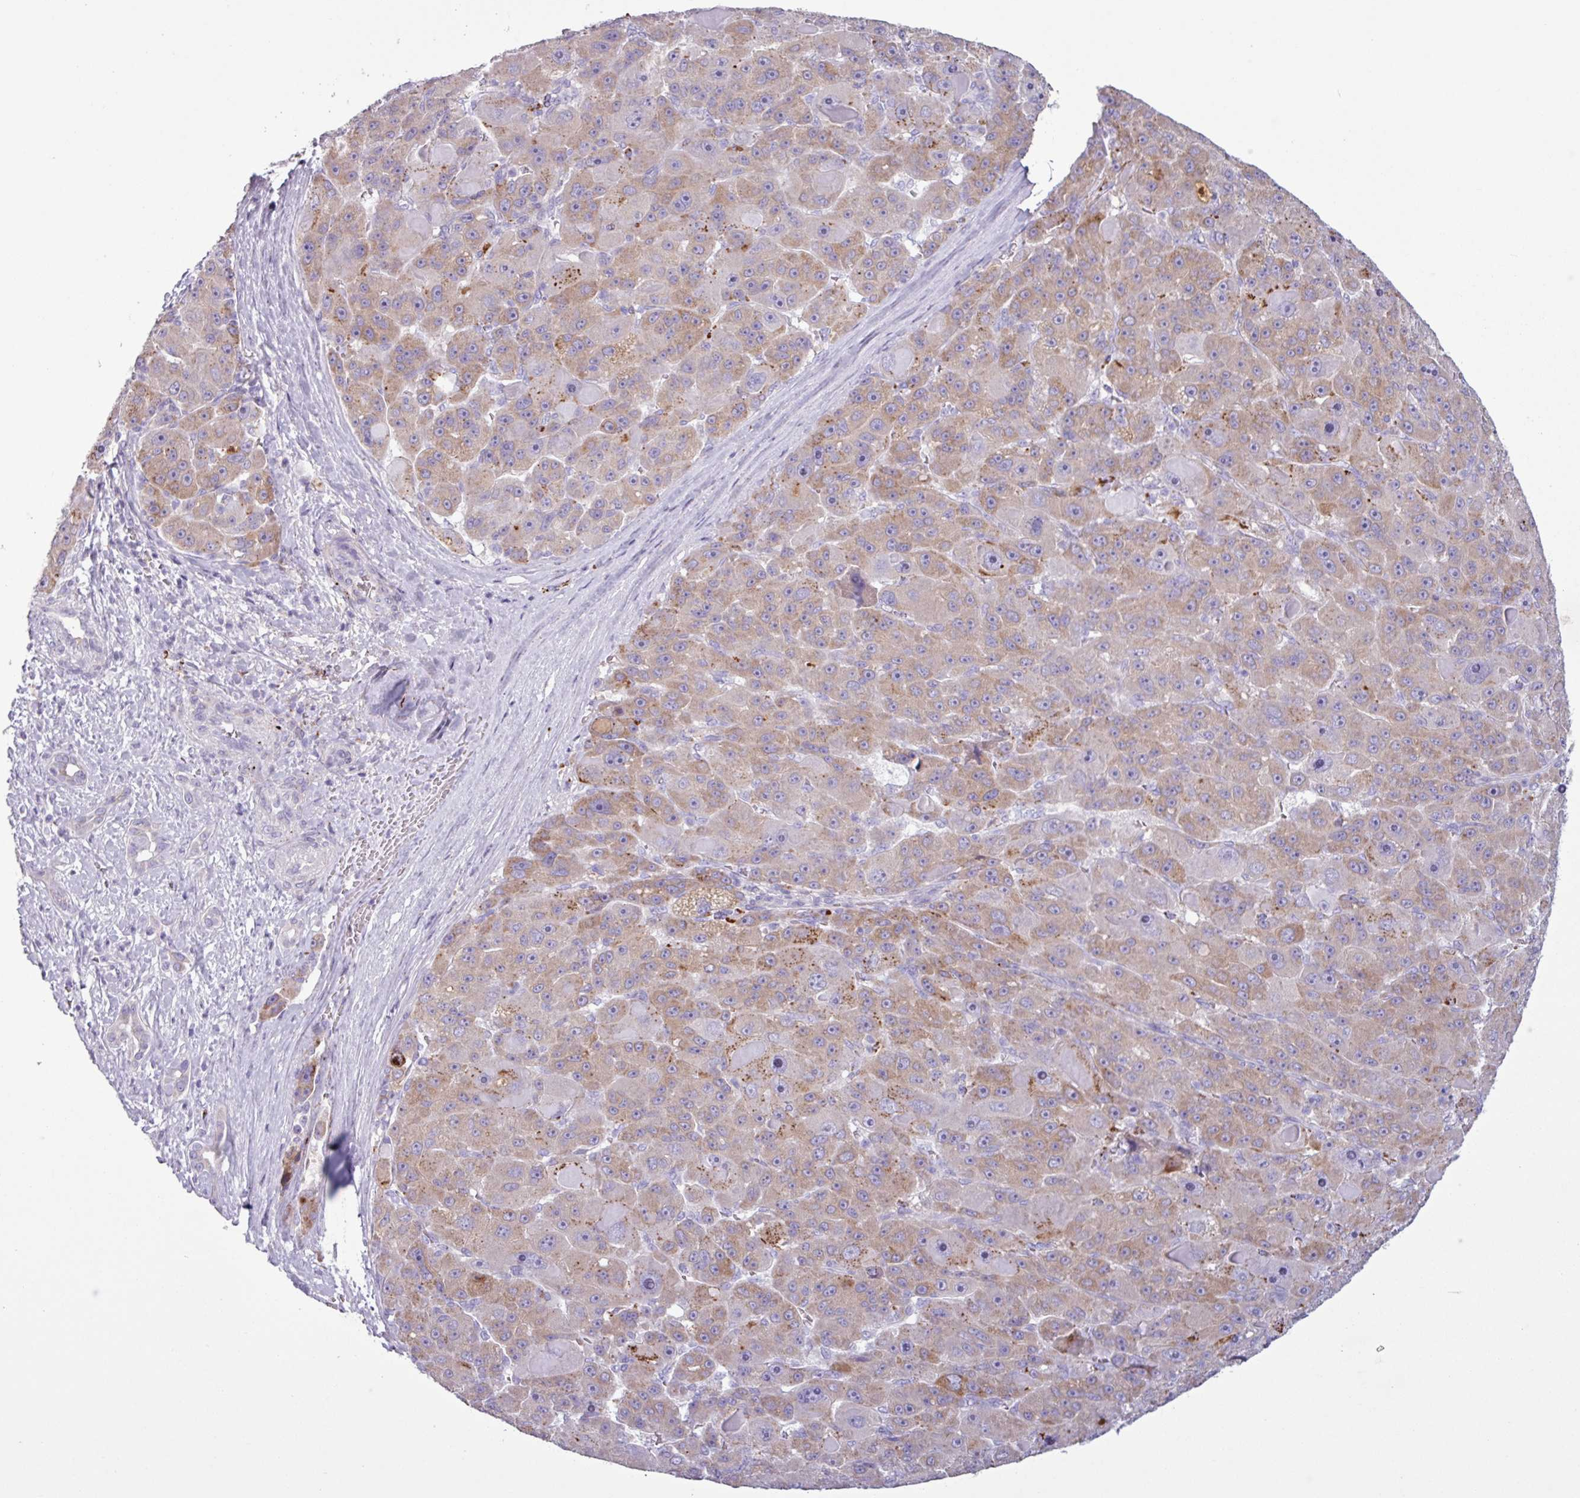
{"staining": {"intensity": "moderate", "quantity": ">75%", "location": "cytoplasmic/membranous"}, "tissue": "liver cancer", "cell_type": "Tumor cells", "image_type": "cancer", "snomed": [{"axis": "morphology", "description": "Carcinoma, Hepatocellular, NOS"}, {"axis": "topography", "description": "Liver"}], "caption": "This is a photomicrograph of IHC staining of hepatocellular carcinoma (liver), which shows moderate staining in the cytoplasmic/membranous of tumor cells.", "gene": "C4B", "patient": {"sex": "male", "age": 76}}